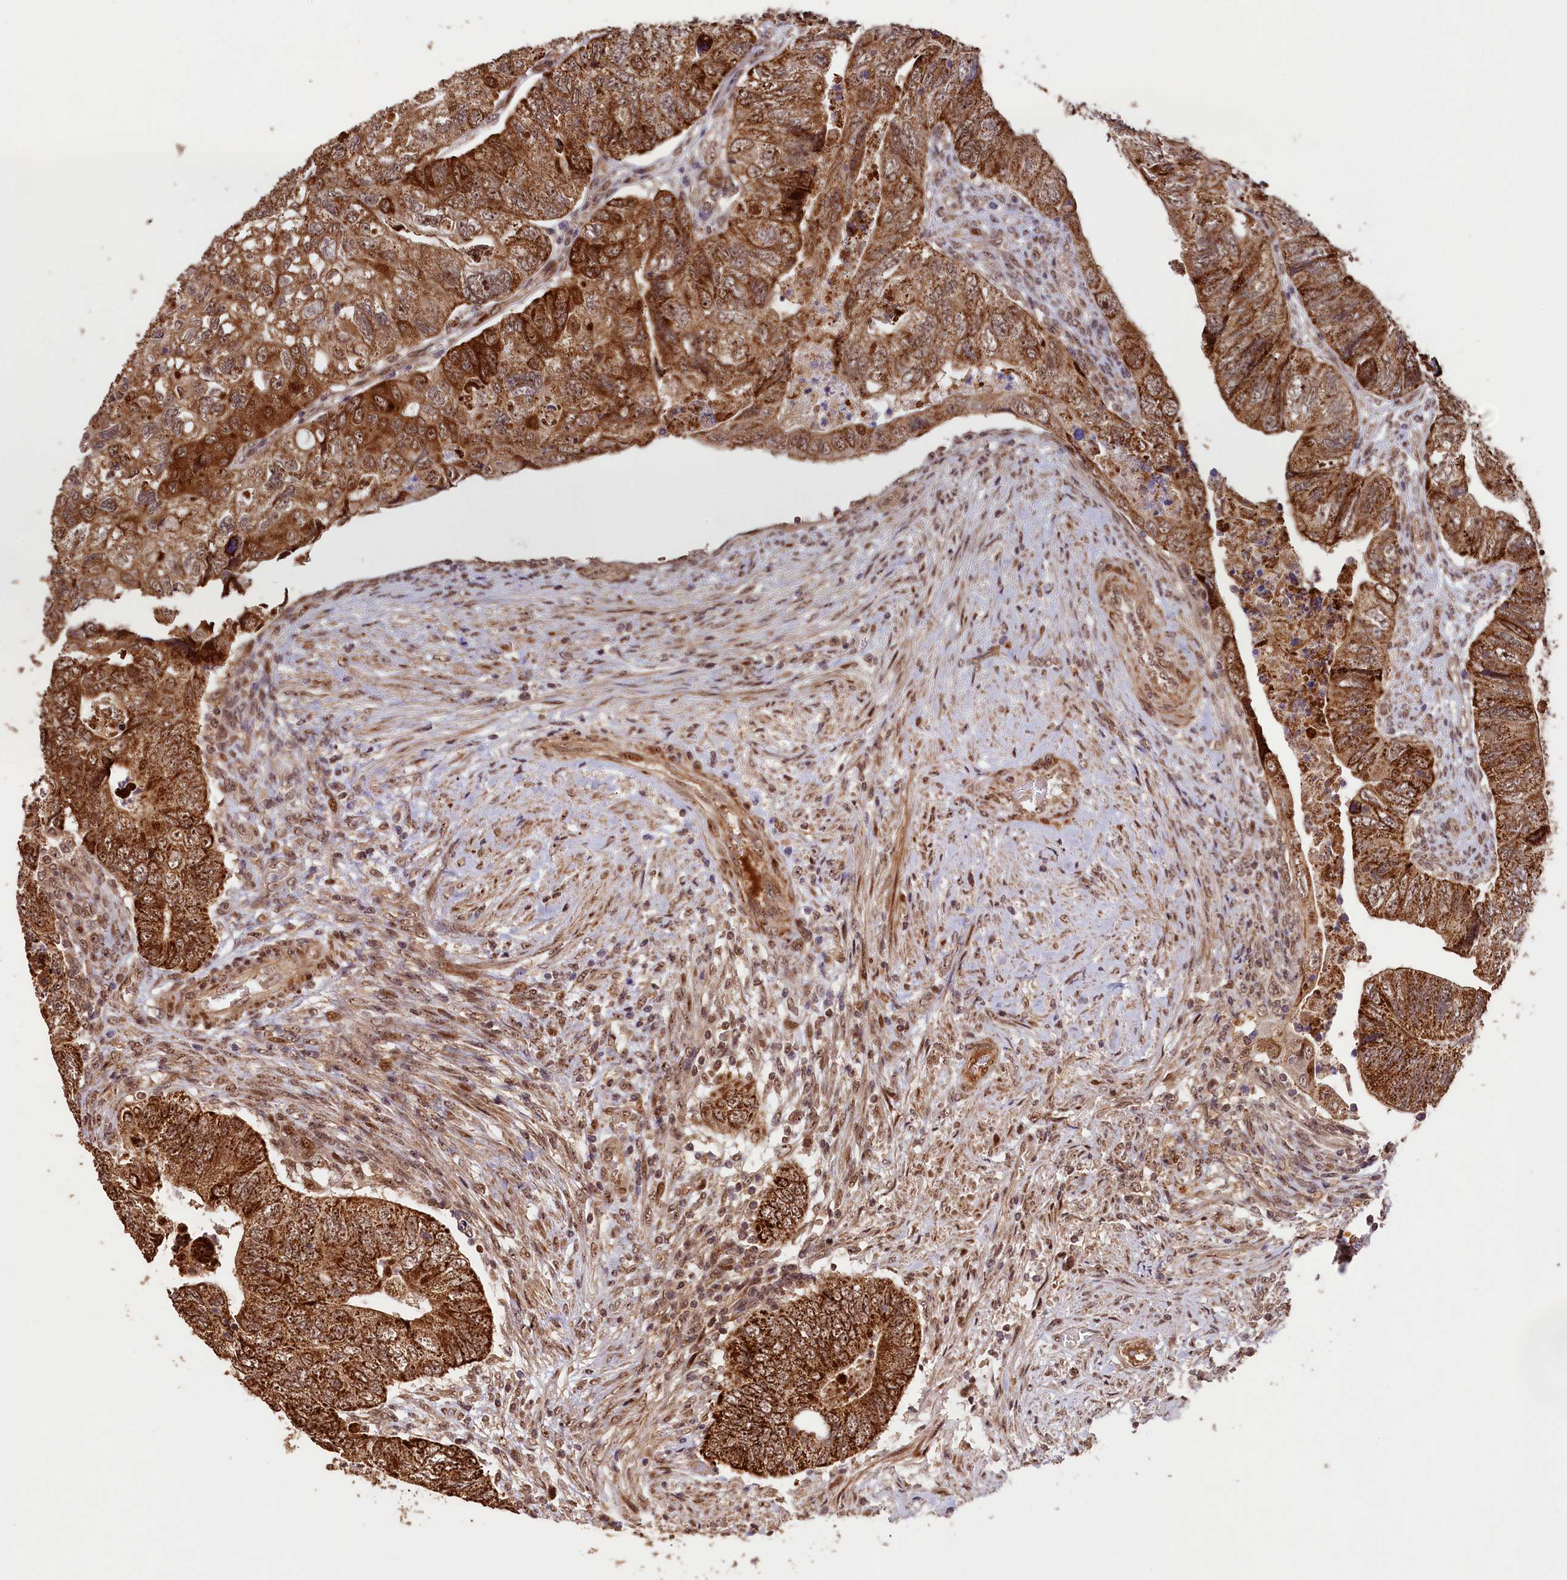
{"staining": {"intensity": "strong", "quantity": ">75%", "location": "cytoplasmic/membranous"}, "tissue": "colorectal cancer", "cell_type": "Tumor cells", "image_type": "cancer", "snomed": [{"axis": "morphology", "description": "Adenocarcinoma, NOS"}, {"axis": "topography", "description": "Rectum"}], "caption": "Immunohistochemistry (IHC) histopathology image of adenocarcinoma (colorectal) stained for a protein (brown), which shows high levels of strong cytoplasmic/membranous expression in about >75% of tumor cells.", "gene": "SHPRH", "patient": {"sex": "male", "age": 63}}